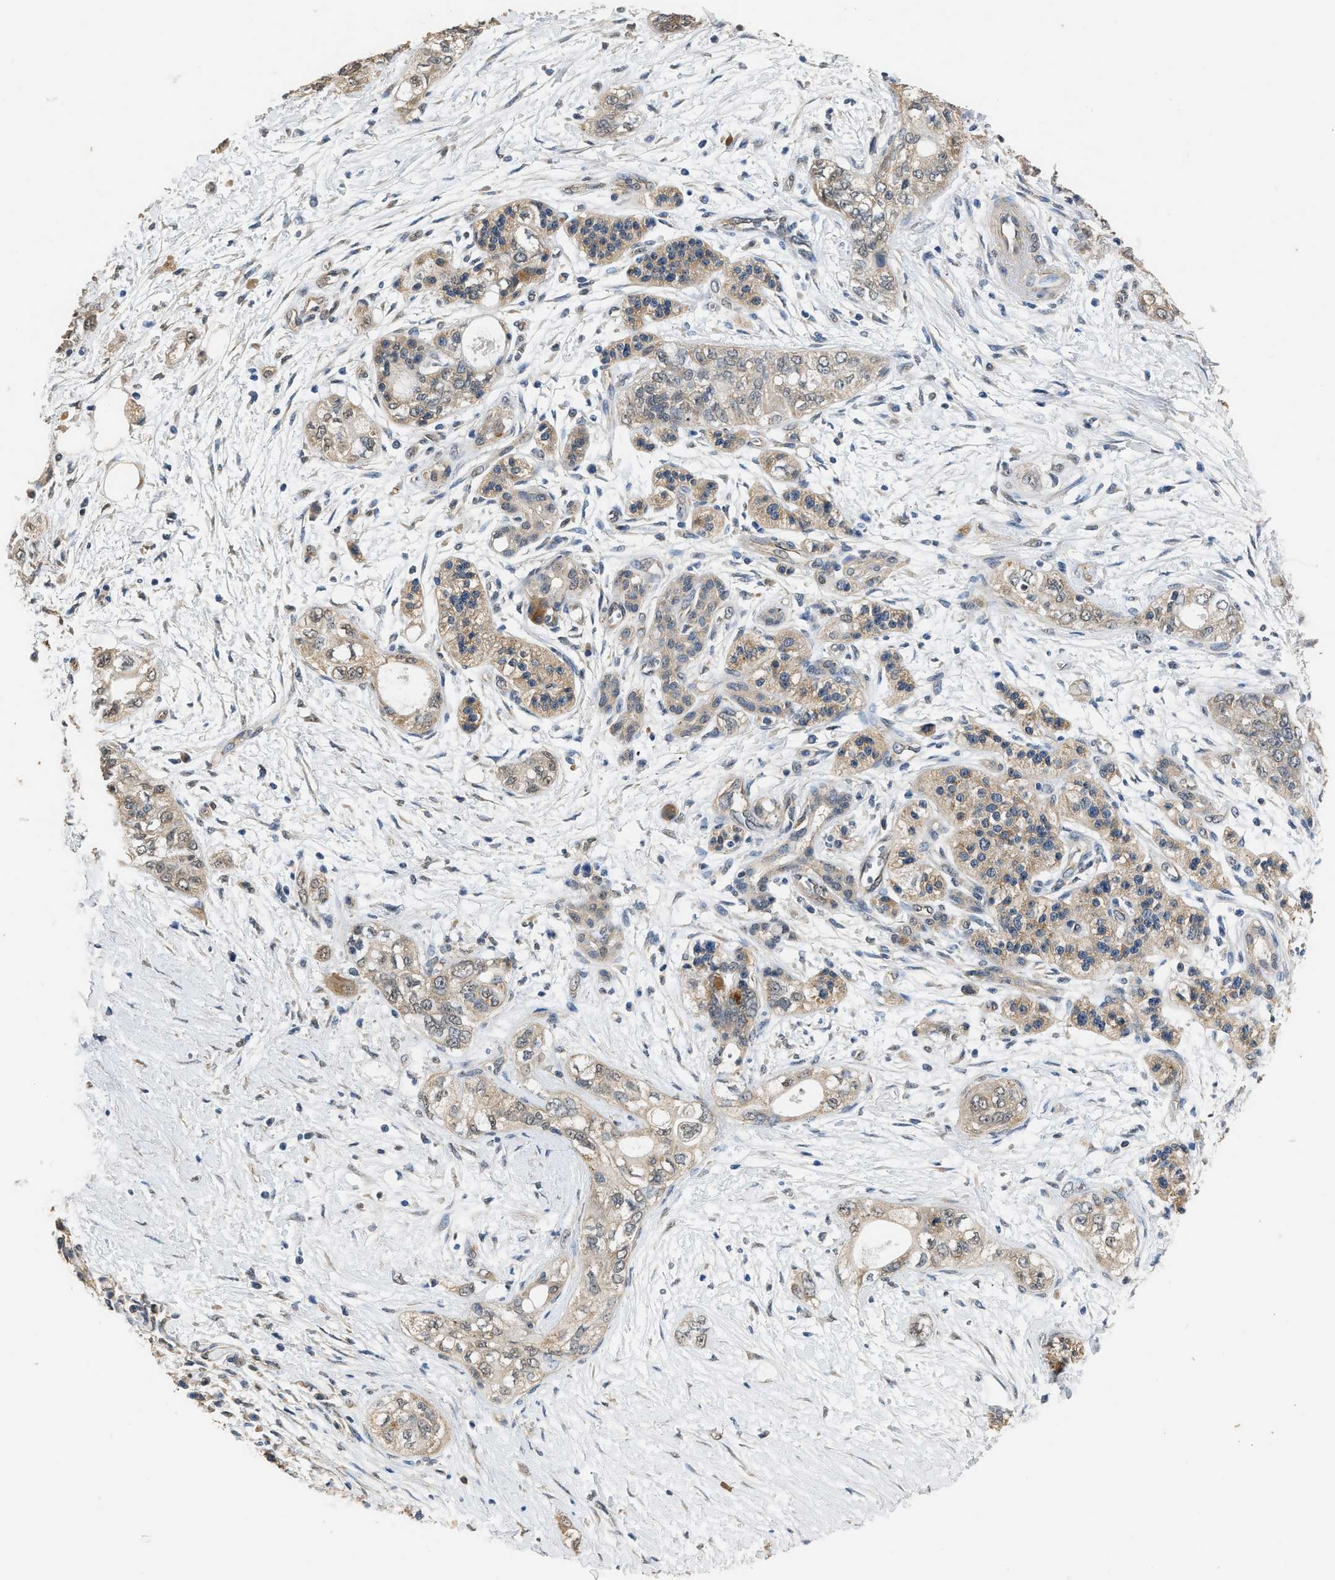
{"staining": {"intensity": "weak", "quantity": ">75%", "location": "cytoplasmic/membranous"}, "tissue": "pancreatic cancer", "cell_type": "Tumor cells", "image_type": "cancer", "snomed": [{"axis": "morphology", "description": "Adenocarcinoma, NOS"}, {"axis": "topography", "description": "Pancreas"}], "caption": "Weak cytoplasmic/membranous protein expression is identified in about >75% of tumor cells in pancreatic adenocarcinoma.", "gene": "SPINT2", "patient": {"sex": "male", "age": 70}}